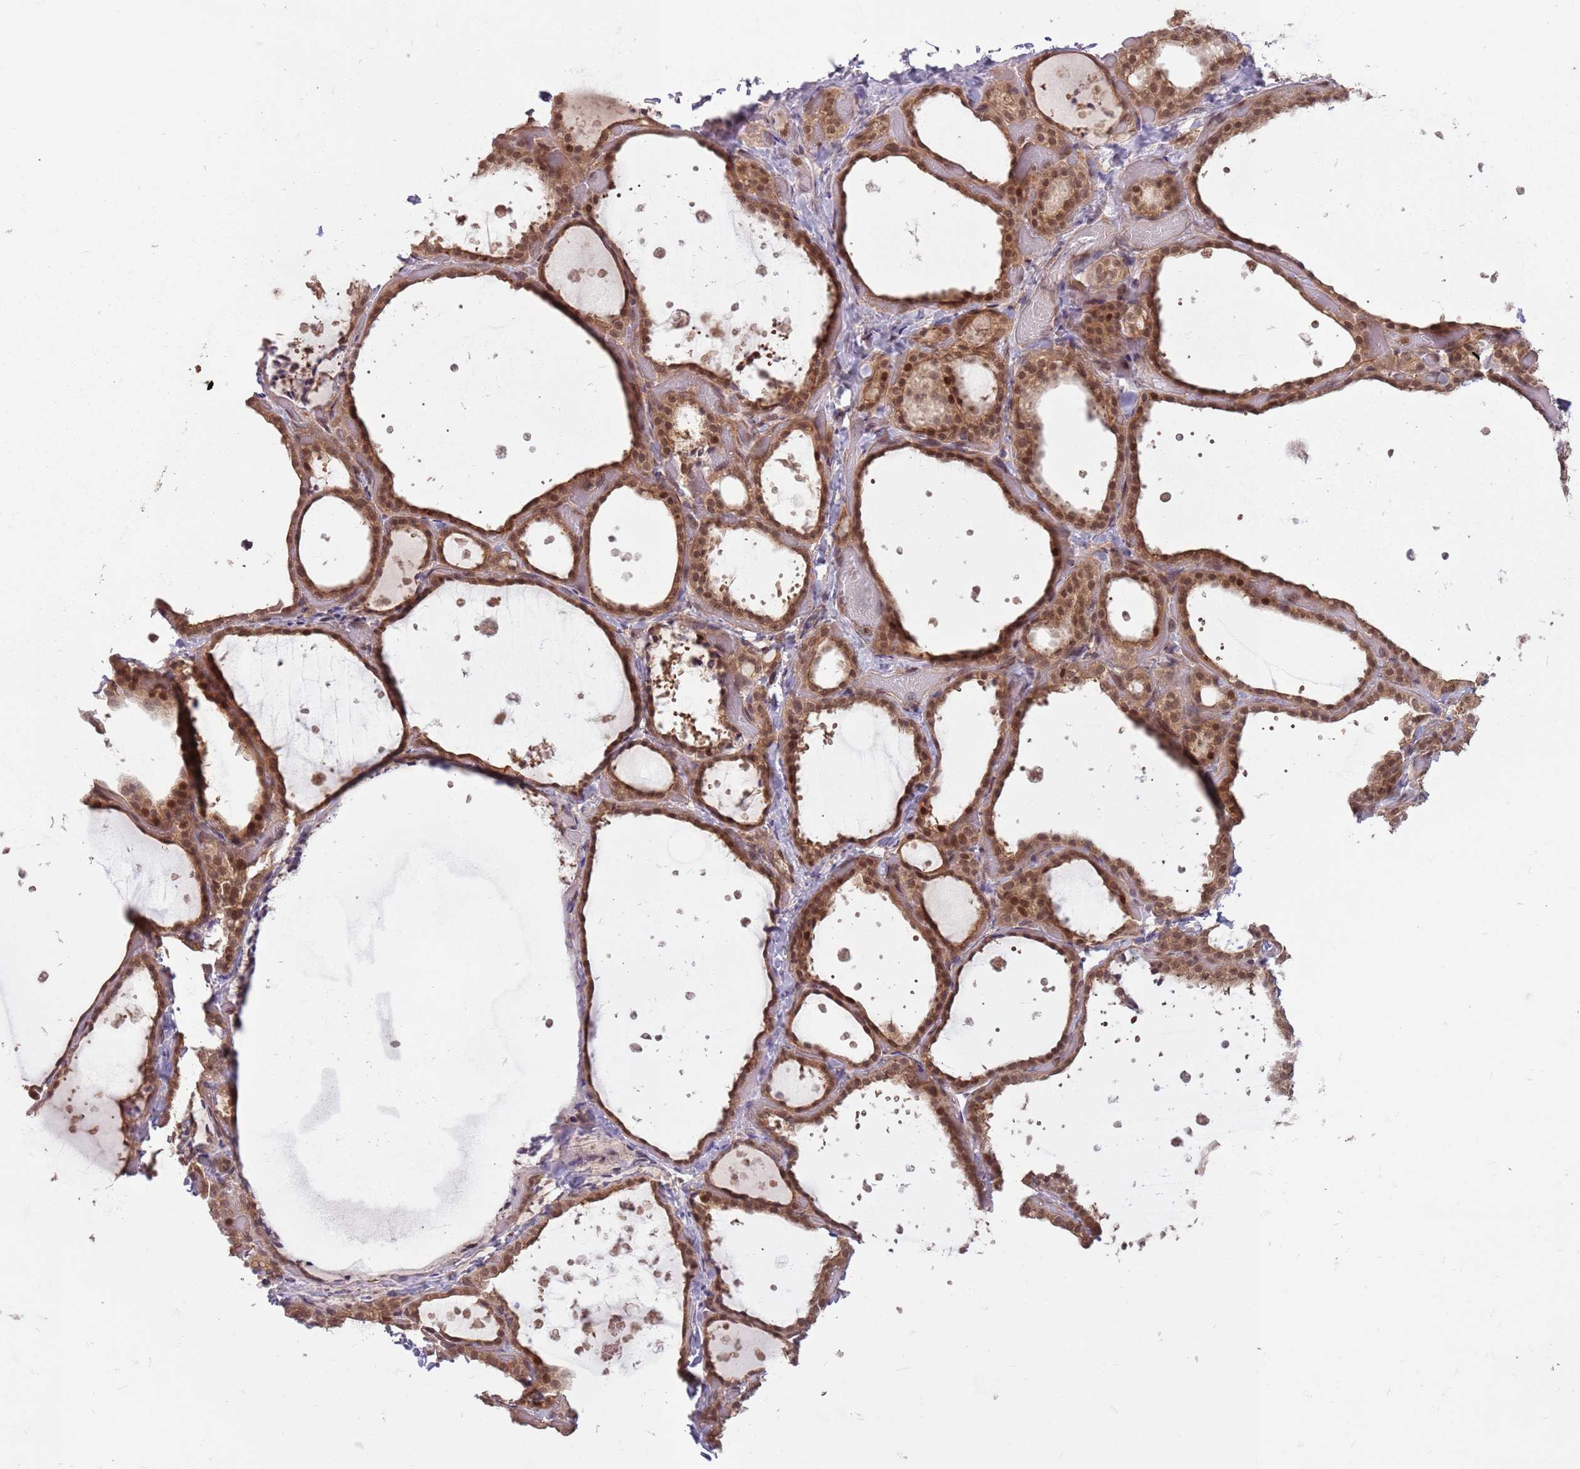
{"staining": {"intensity": "moderate", "quantity": ">75%", "location": "cytoplasmic/membranous,nuclear"}, "tissue": "thyroid gland", "cell_type": "Glandular cells", "image_type": "normal", "snomed": [{"axis": "morphology", "description": "Normal tissue, NOS"}, {"axis": "topography", "description": "Thyroid gland"}], "caption": "Brown immunohistochemical staining in normal thyroid gland displays moderate cytoplasmic/membranous,nuclear expression in about >75% of glandular cells. (DAB IHC with brightfield microscopy, high magnification).", "gene": "ADAMTS3", "patient": {"sex": "female", "age": 44}}